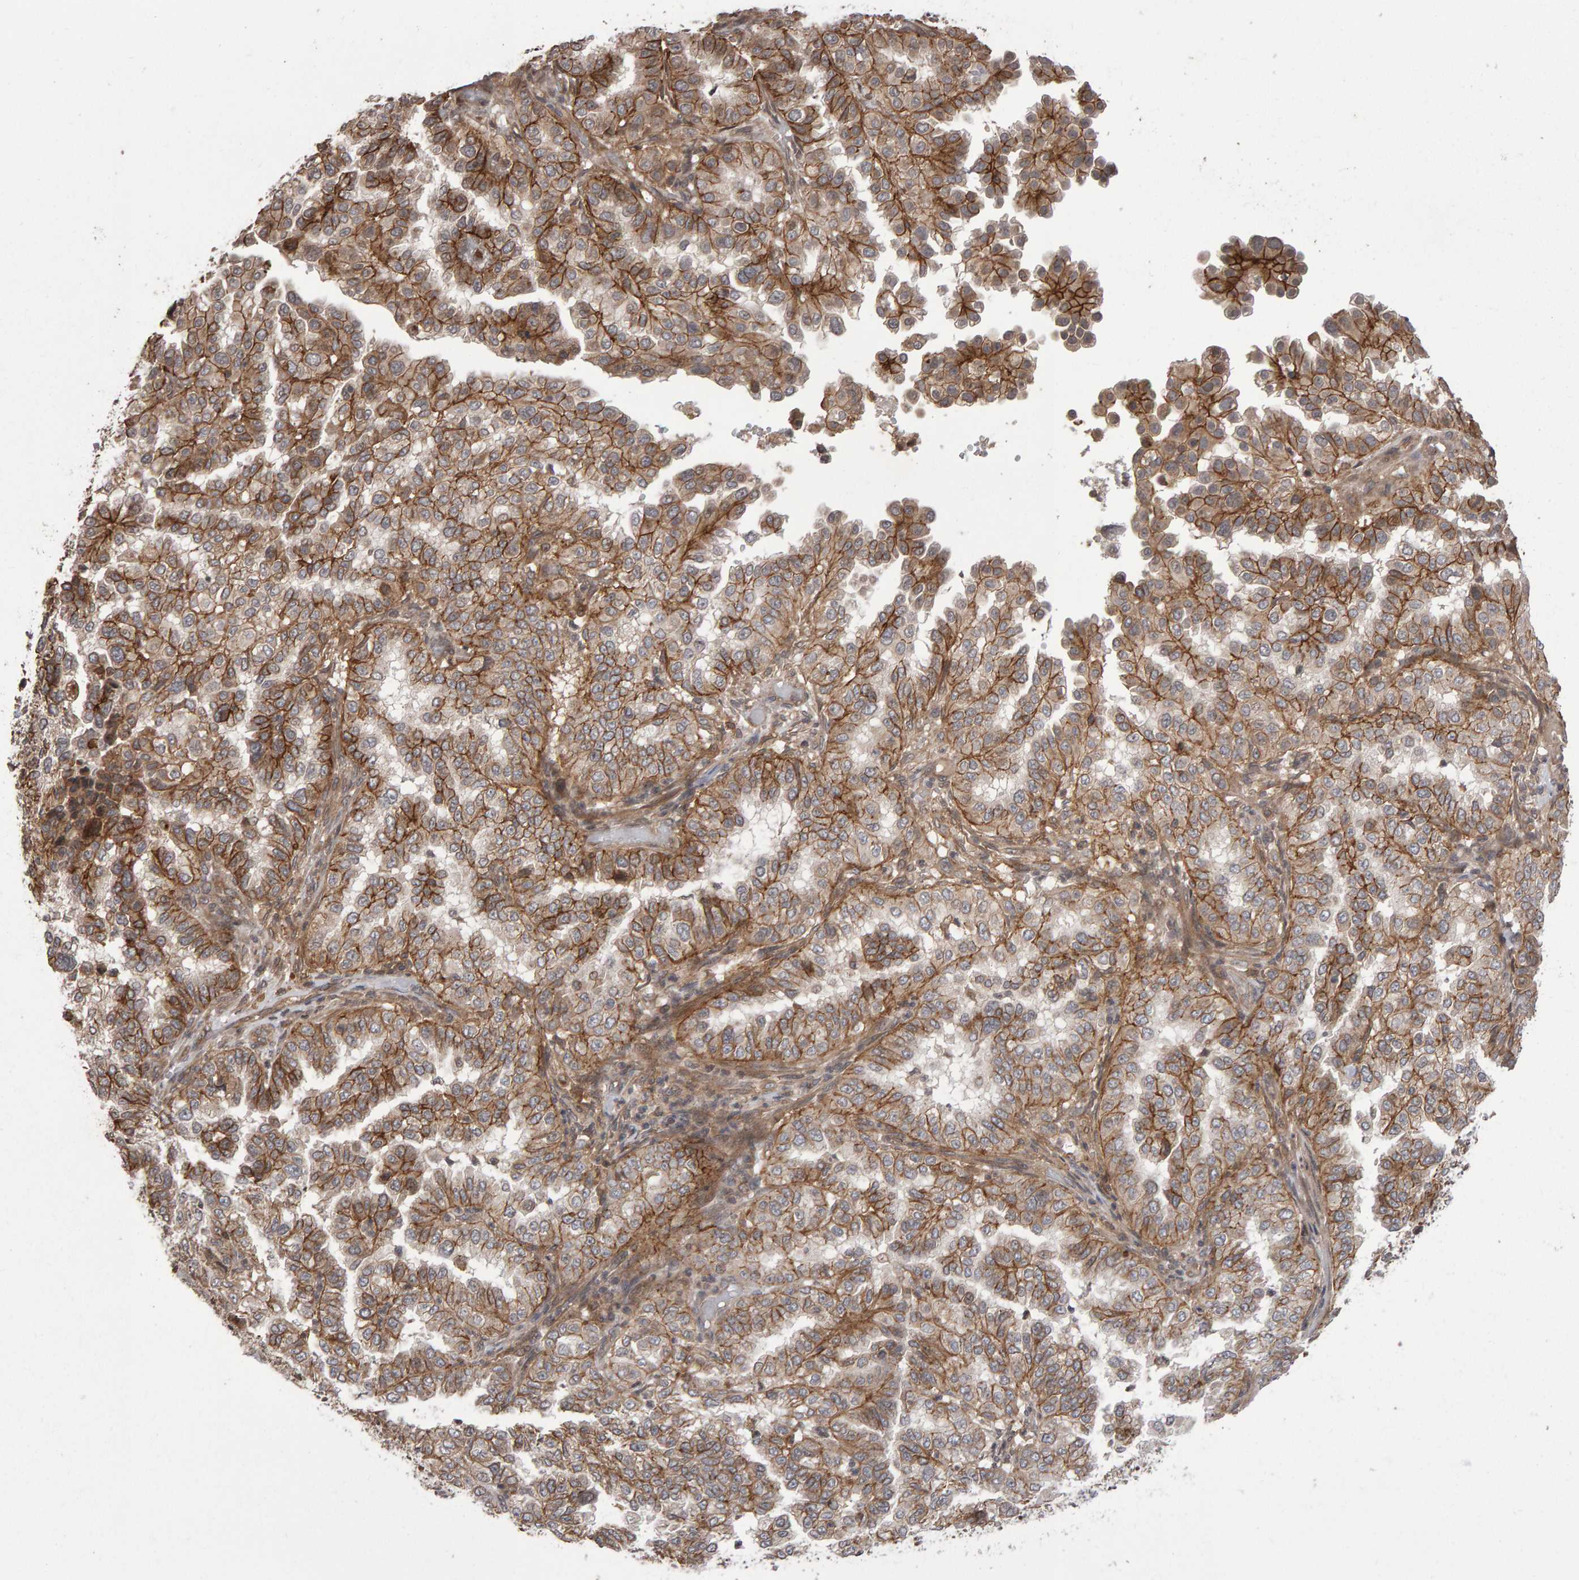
{"staining": {"intensity": "moderate", "quantity": ">75%", "location": "cytoplasmic/membranous"}, "tissue": "endometrial cancer", "cell_type": "Tumor cells", "image_type": "cancer", "snomed": [{"axis": "morphology", "description": "Adenocarcinoma, NOS"}, {"axis": "topography", "description": "Endometrium"}], "caption": "A micrograph showing moderate cytoplasmic/membranous staining in about >75% of tumor cells in endometrial adenocarcinoma, as visualized by brown immunohistochemical staining.", "gene": "SCRIB", "patient": {"sex": "female", "age": 85}}